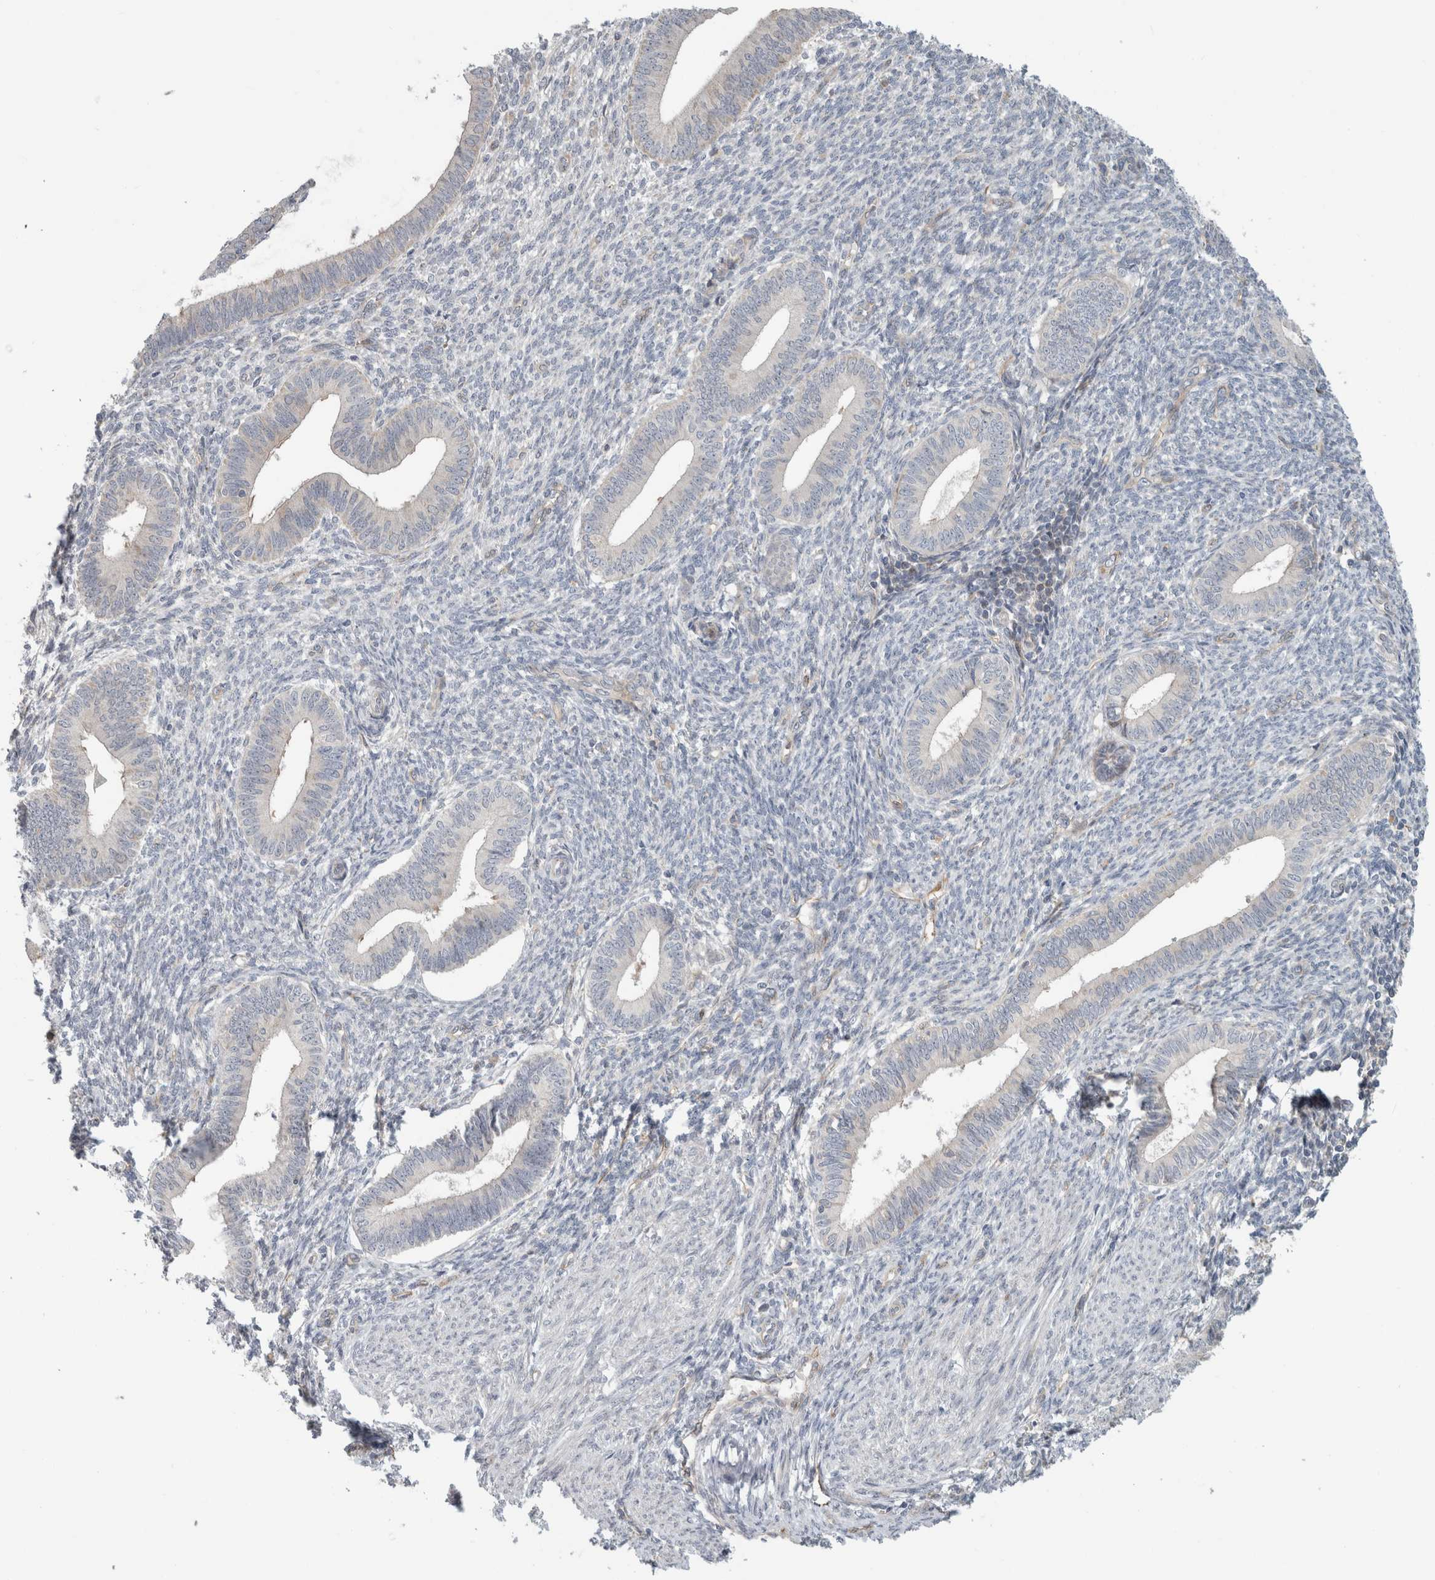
{"staining": {"intensity": "negative", "quantity": "none", "location": "none"}, "tissue": "endometrium", "cell_type": "Cells in endometrial stroma", "image_type": "normal", "snomed": [{"axis": "morphology", "description": "Normal tissue, NOS"}, {"axis": "topography", "description": "Endometrium"}], "caption": "DAB (3,3'-diaminobenzidine) immunohistochemical staining of benign human endometrium exhibits no significant positivity in cells in endometrial stroma. (Stains: DAB immunohistochemistry with hematoxylin counter stain, Microscopy: brightfield microscopy at high magnification).", "gene": "KPNA5", "patient": {"sex": "female", "age": 46}}